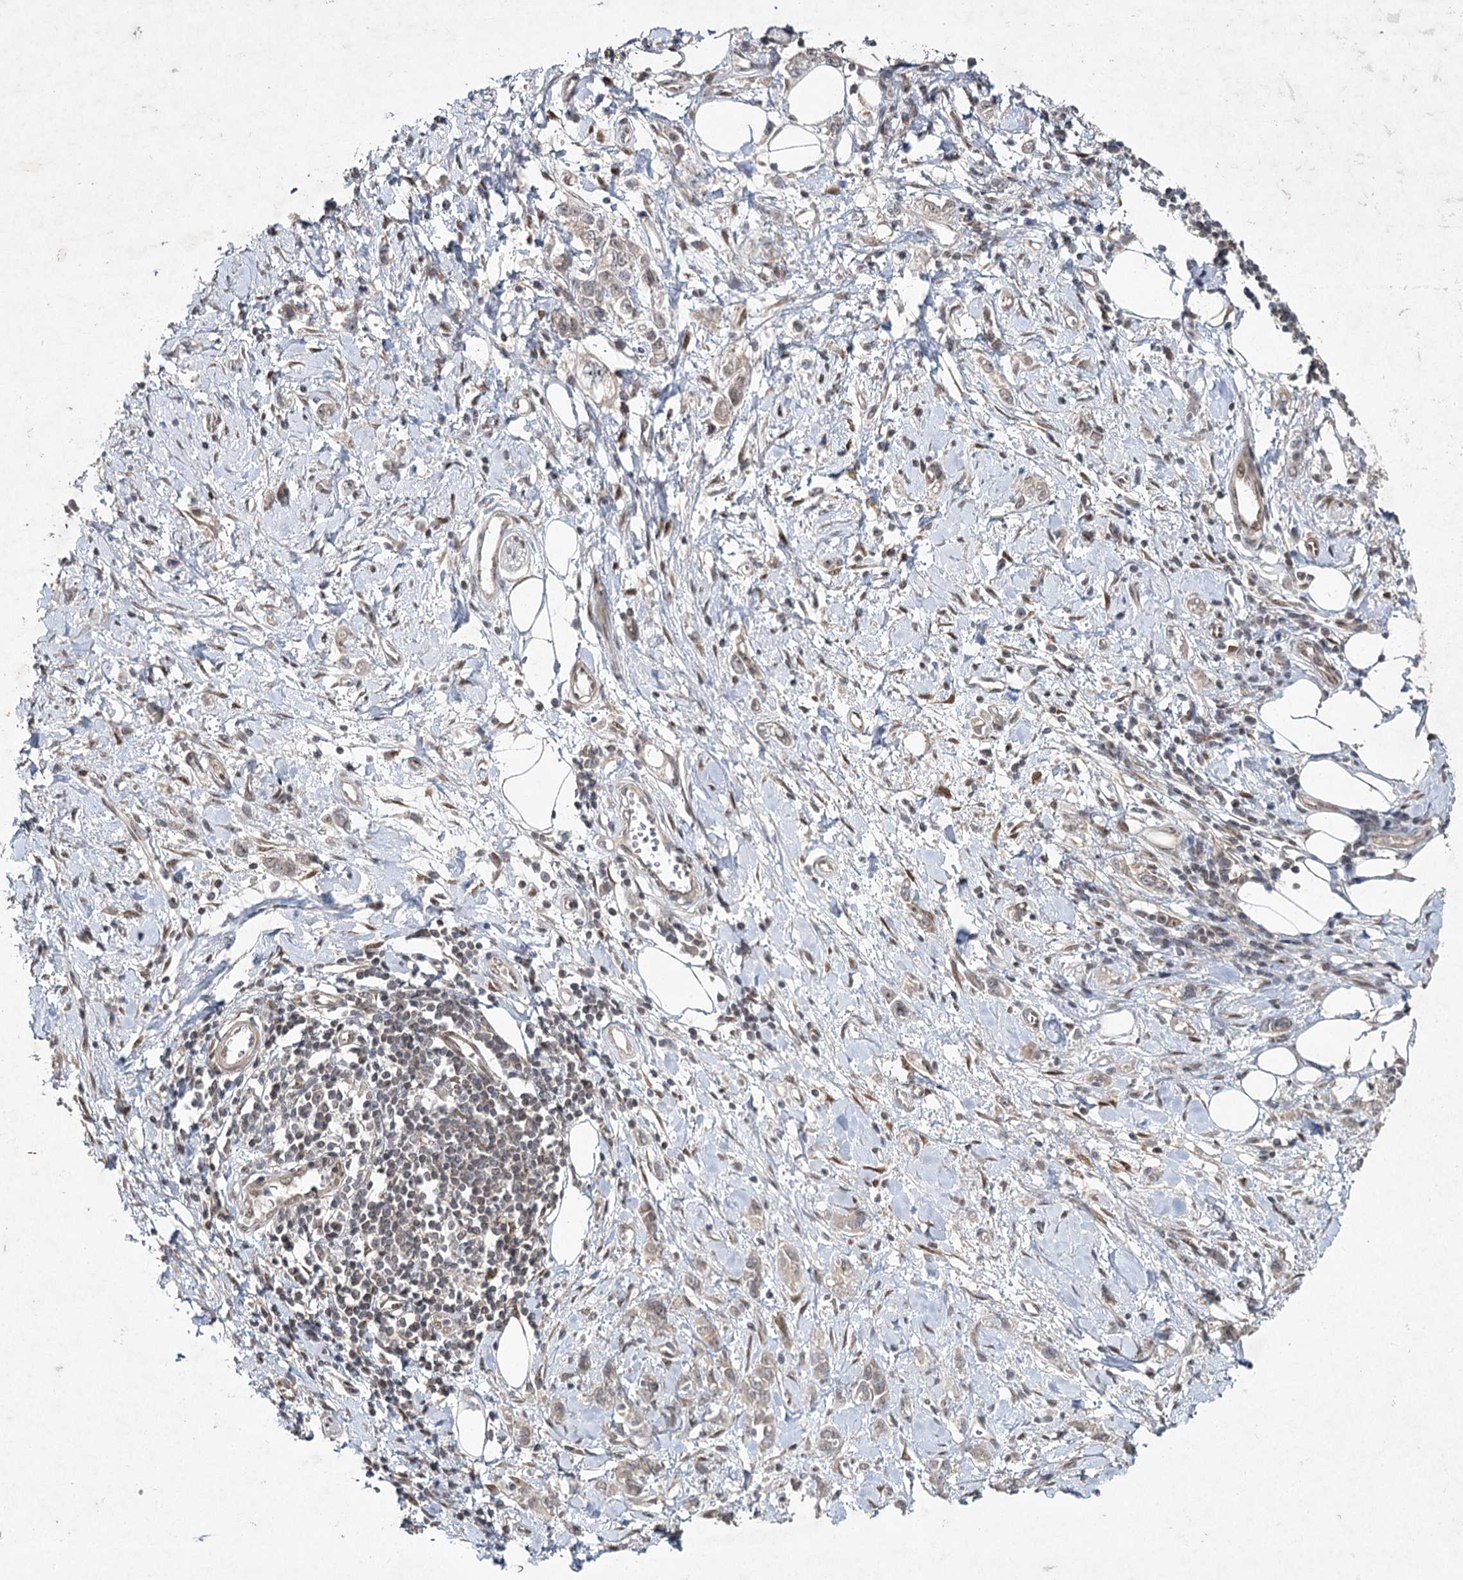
{"staining": {"intensity": "negative", "quantity": "none", "location": "none"}, "tissue": "stomach cancer", "cell_type": "Tumor cells", "image_type": "cancer", "snomed": [{"axis": "morphology", "description": "Adenocarcinoma, NOS"}, {"axis": "topography", "description": "Stomach"}], "caption": "High magnification brightfield microscopy of stomach cancer (adenocarcinoma) stained with DAB (3,3'-diaminobenzidine) (brown) and counterstained with hematoxylin (blue): tumor cells show no significant positivity.", "gene": "DCUN1D4", "patient": {"sex": "female", "age": 76}}